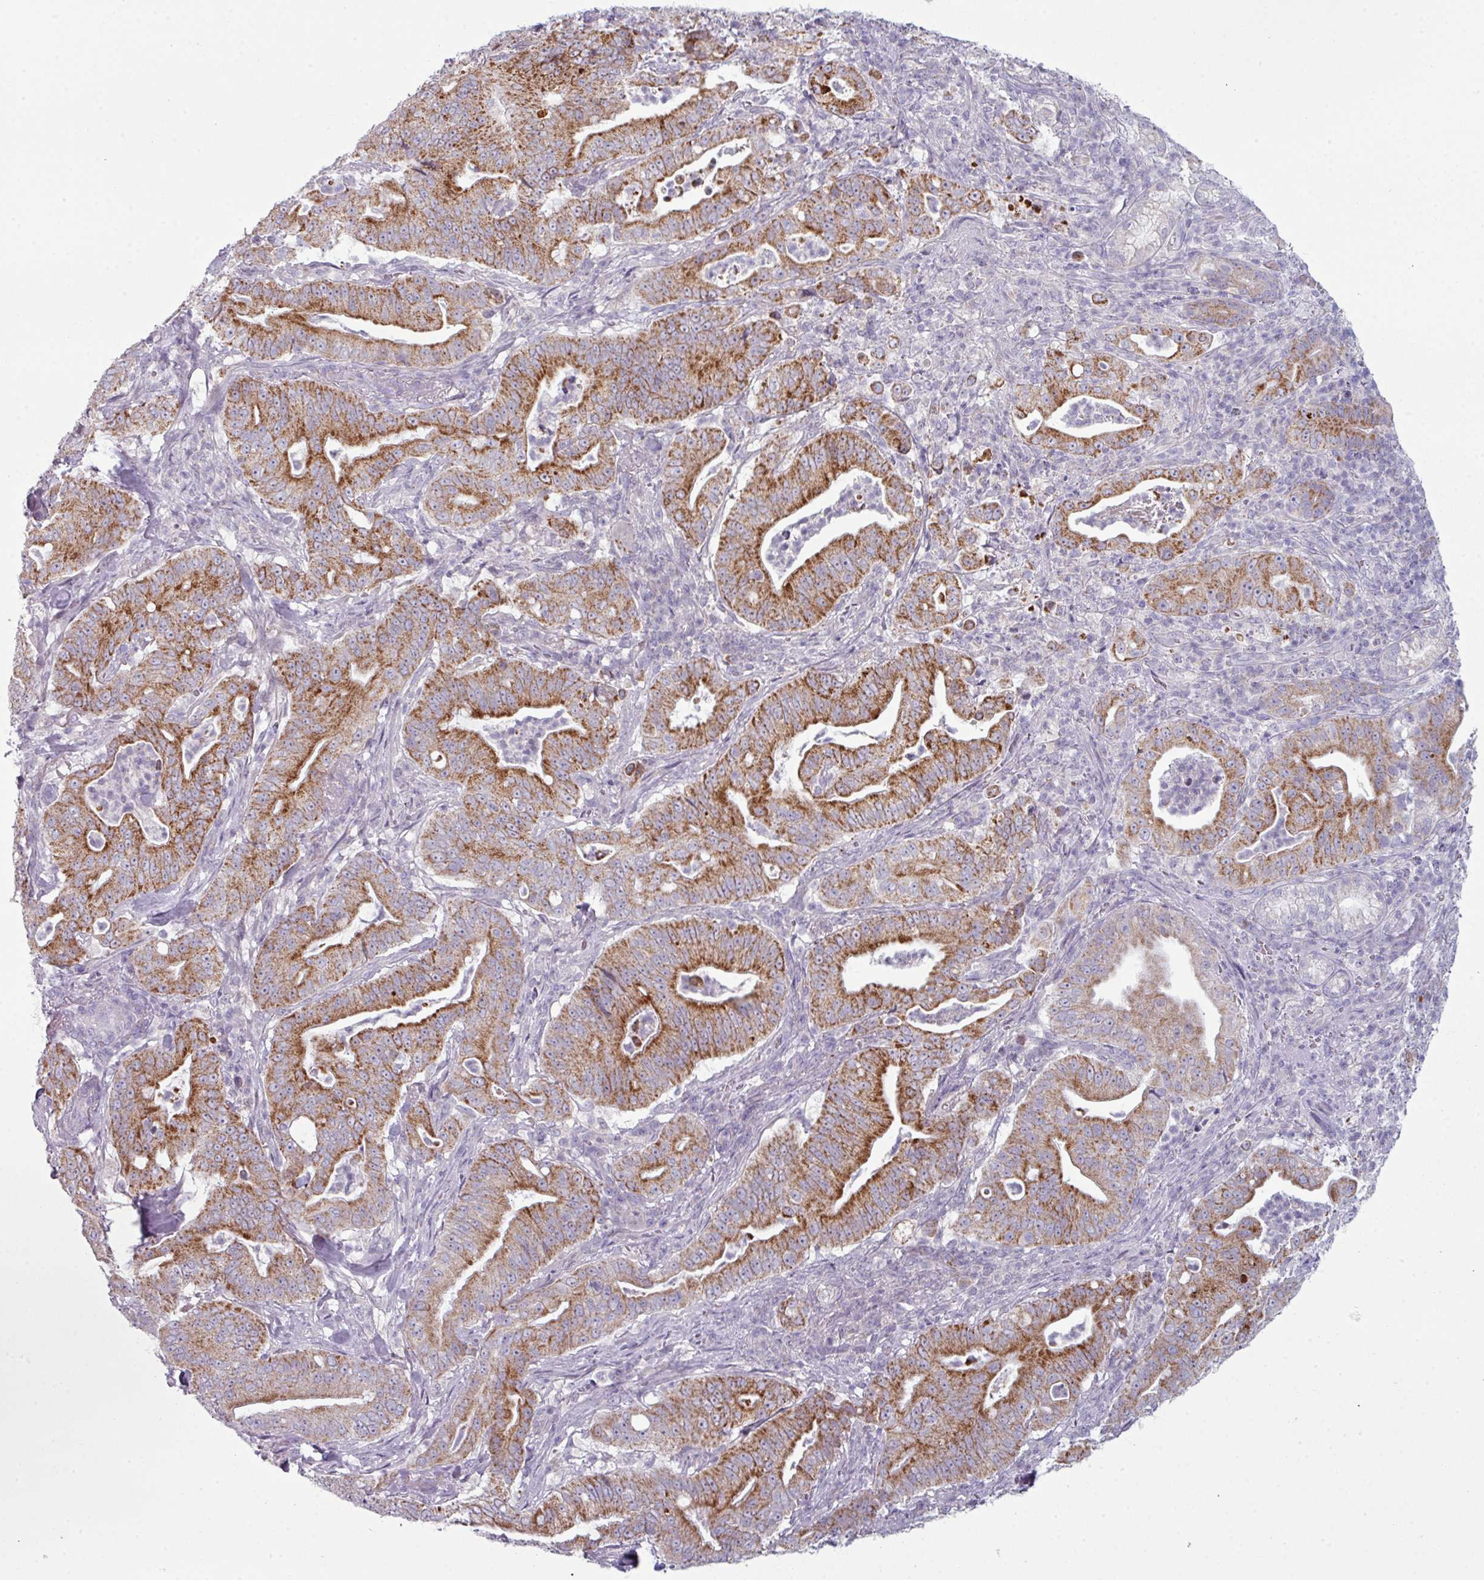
{"staining": {"intensity": "strong", "quantity": ">75%", "location": "cytoplasmic/membranous"}, "tissue": "pancreatic cancer", "cell_type": "Tumor cells", "image_type": "cancer", "snomed": [{"axis": "morphology", "description": "Adenocarcinoma, NOS"}, {"axis": "topography", "description": "Pancreas"}], "caption": "IHC (DAB (3,3'-diaminobenzidine)) staining of pancreatic cancer (adenocarcinoma) reveals strong cytoplasmic/membranous protein expression in approximately >75% of tumor cells.", "gene": "ZNF615", "patient": {"sex": "male", "age": 71}}